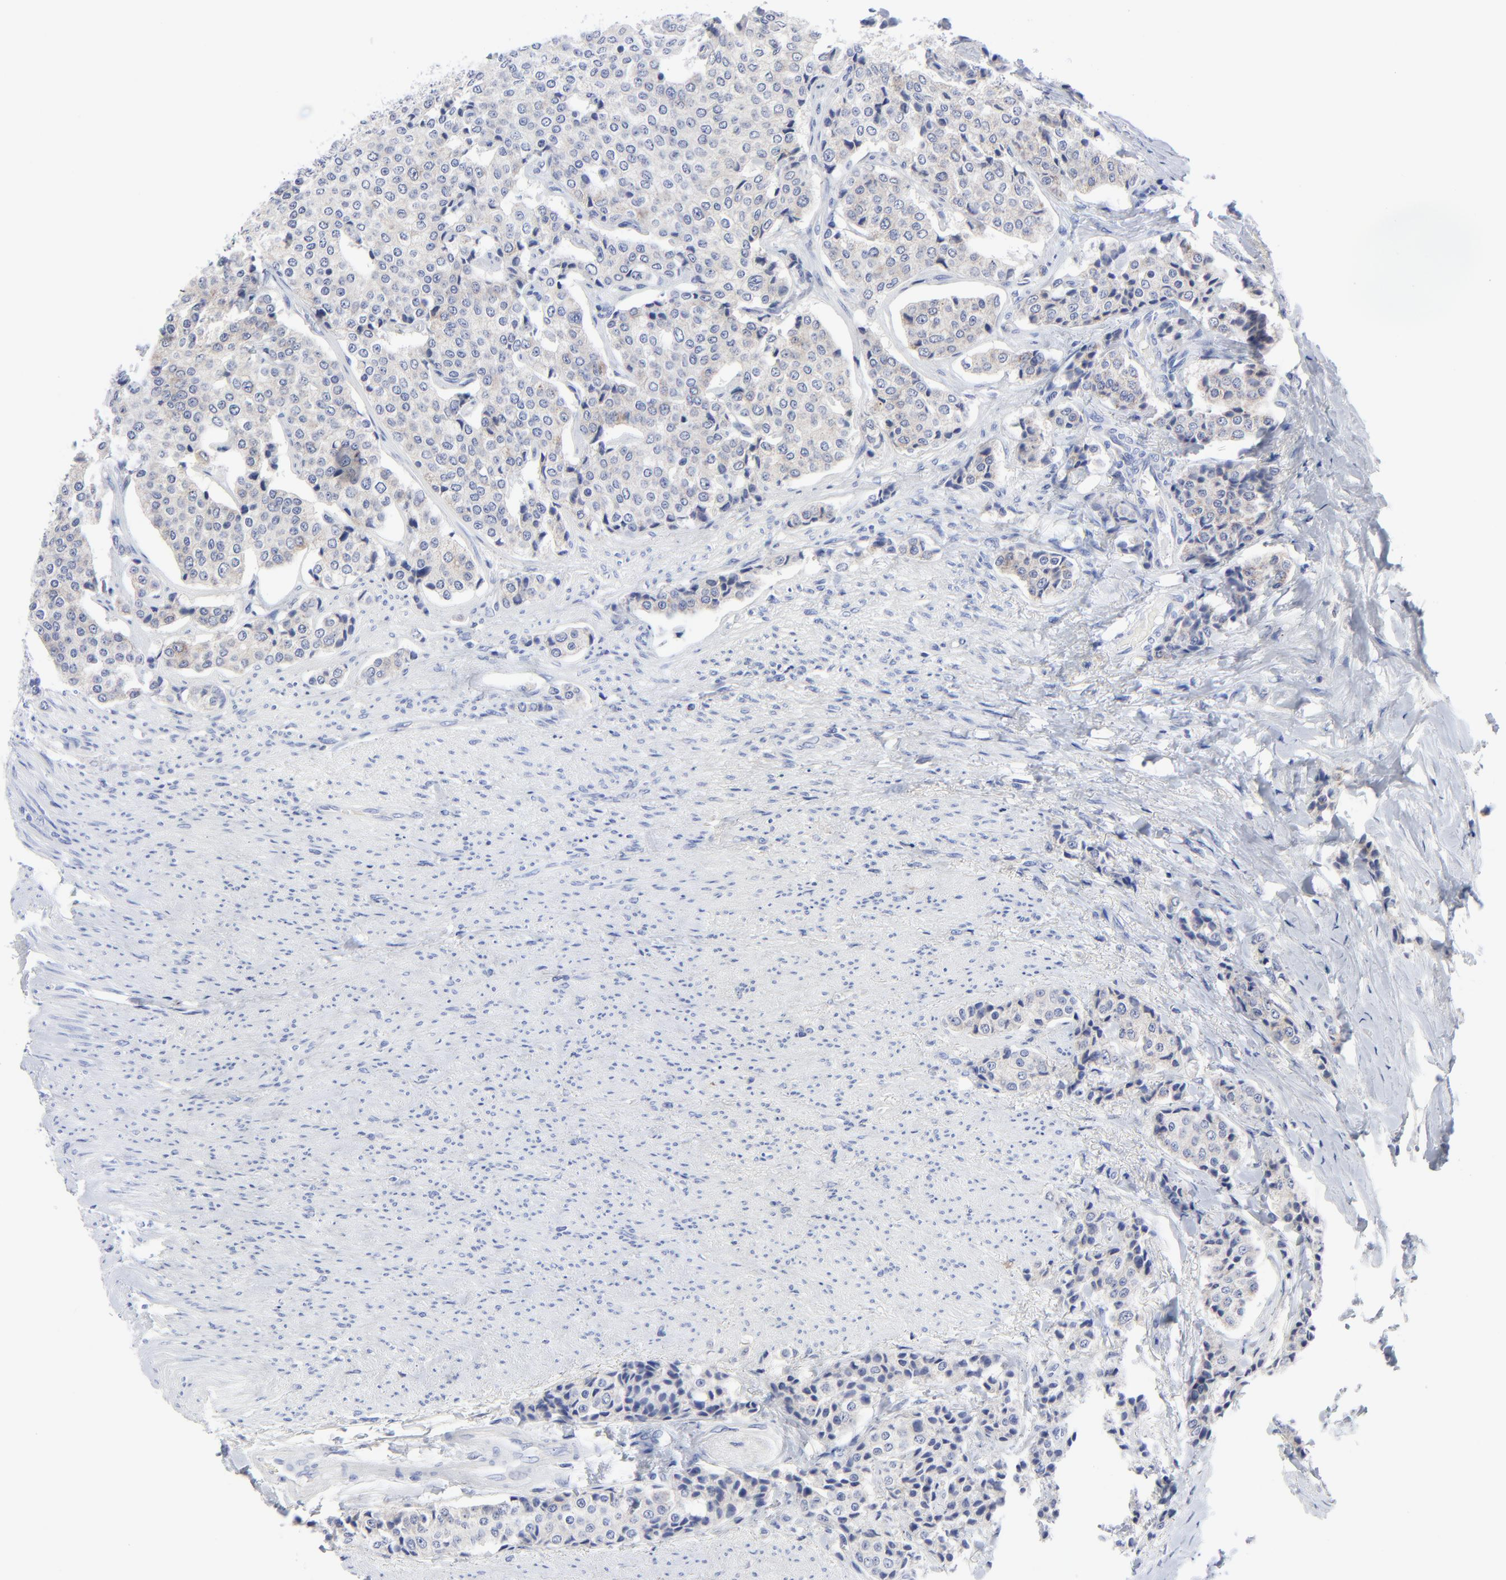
{"staining": {"intensity": "weak", "quantity": "25%-75%", "location": "cytoplasmic/membranous"}, "tissue": "carcinoid", "cell_type": "Tumor cells", "image_type": "cancer", "snomed": [{"axis": "morphology", "description": "Carcinoid, malignant, NOS"}, {"axis": "topography", "description": "Colon"}], "caption": "Protein staining reveals weak cytoplasmic/membranous positivity in about 25%-75% of tumor cells in carcinoid. (brown staining indicates protein expression, while blue staining denotes nuclei).", "gene": "STAT2", "patient": {"sex": "female", "age": 61}}